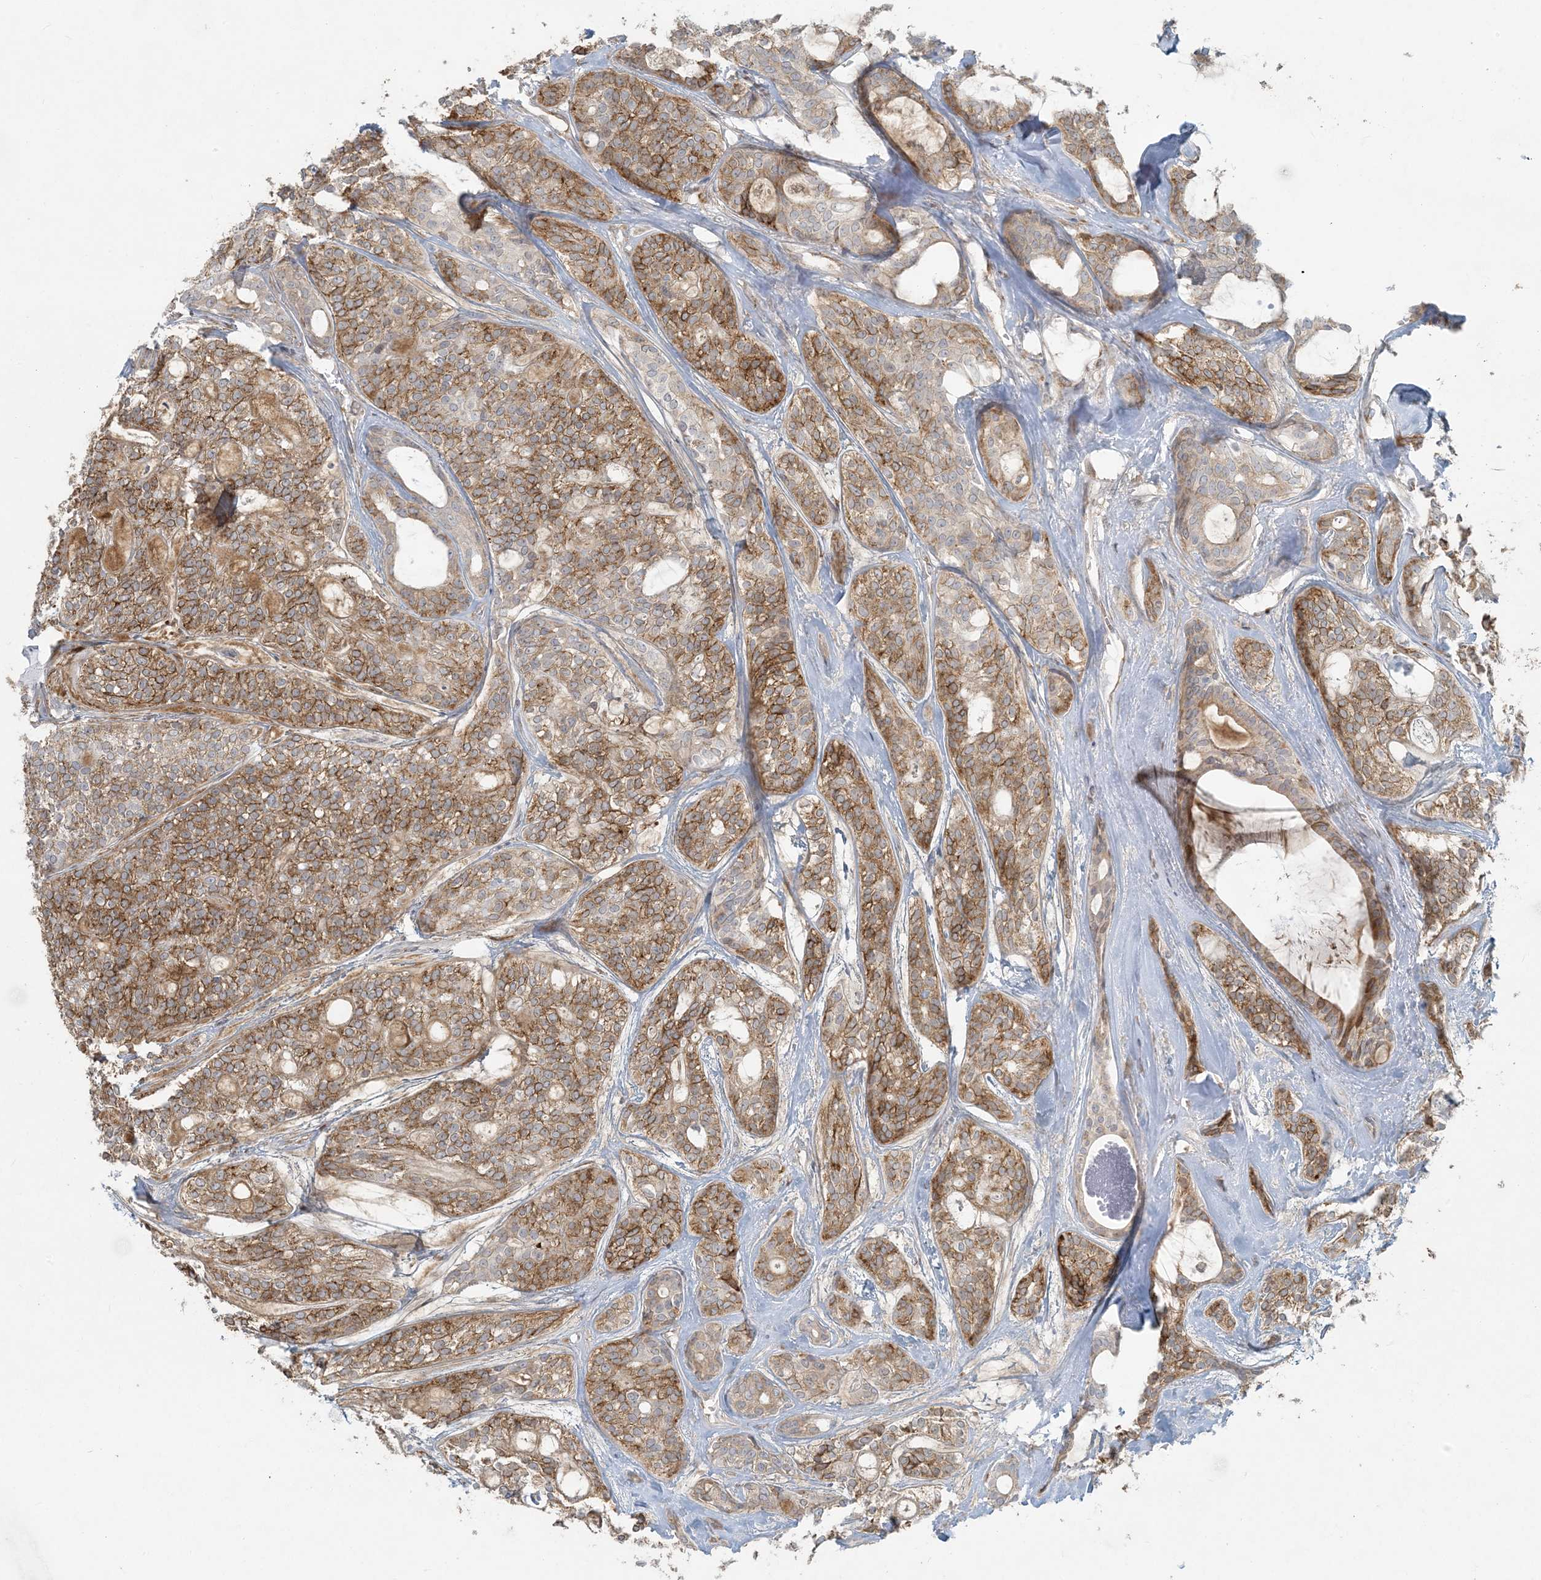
{"staining": {"intensity": "moderate", "quantity": ">75%", "location": "cytoplasmic/membranous"}, "tissue": "head and neck cancer", "cell_type": "Tumor cells", "image_type": "cancer", "snomed": [{"axis": "morphology", "description": "Adenocarcinoma, NOS"}, {"axis": "topography", "description": "Head-Neck"}], "caption": "Immunohistochemistry (IHC) histopathology image of head and neck cancer stained for a protein (brown), which shows medium levels of moderate cytoplasmic/membranous staining in approximately >75% of tumor cells.", "gene": "HACL1", "patient": {"sex": "male", "age": 66}}